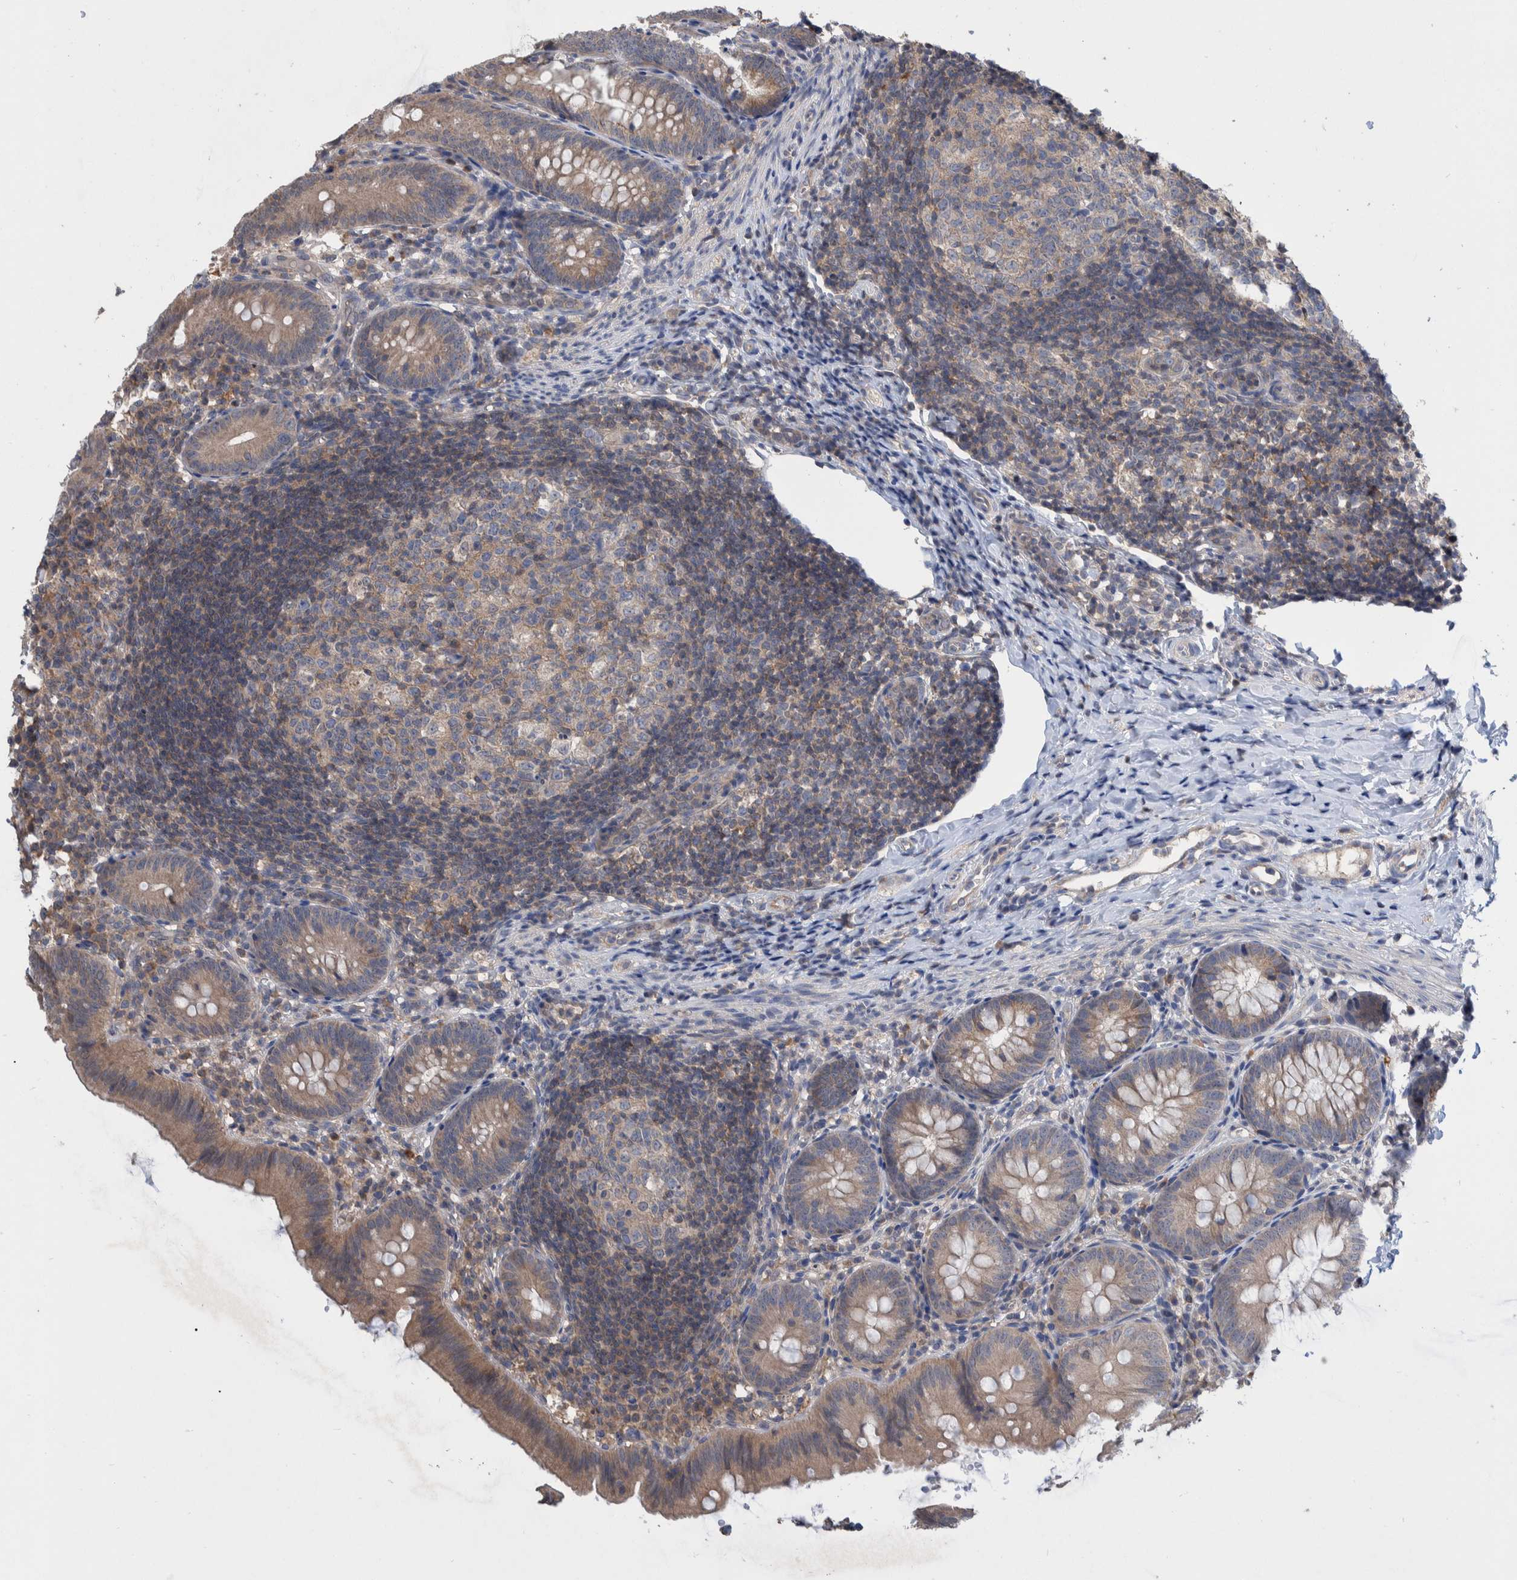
{"staining": {"intensity": "weak", "quantity": "25%-75%", "location": "cytoplasmic/membranous"}, "tissue": "appendix", "cell_type": "Glandular cells", "image_type": "normal", "snomed": [{"axis": "morphology", "description": "Normal tissue, NOS"}, {"axis": "topography", "description": "Appendix"}], "caption": "The photomicrograph displays a brown stain indicating the presence of a protein in the cytoplasmic/membranous of glandular cells in appendix.", "gene": "PLPBP", "patient": {"sex": "male", "age": 1}}